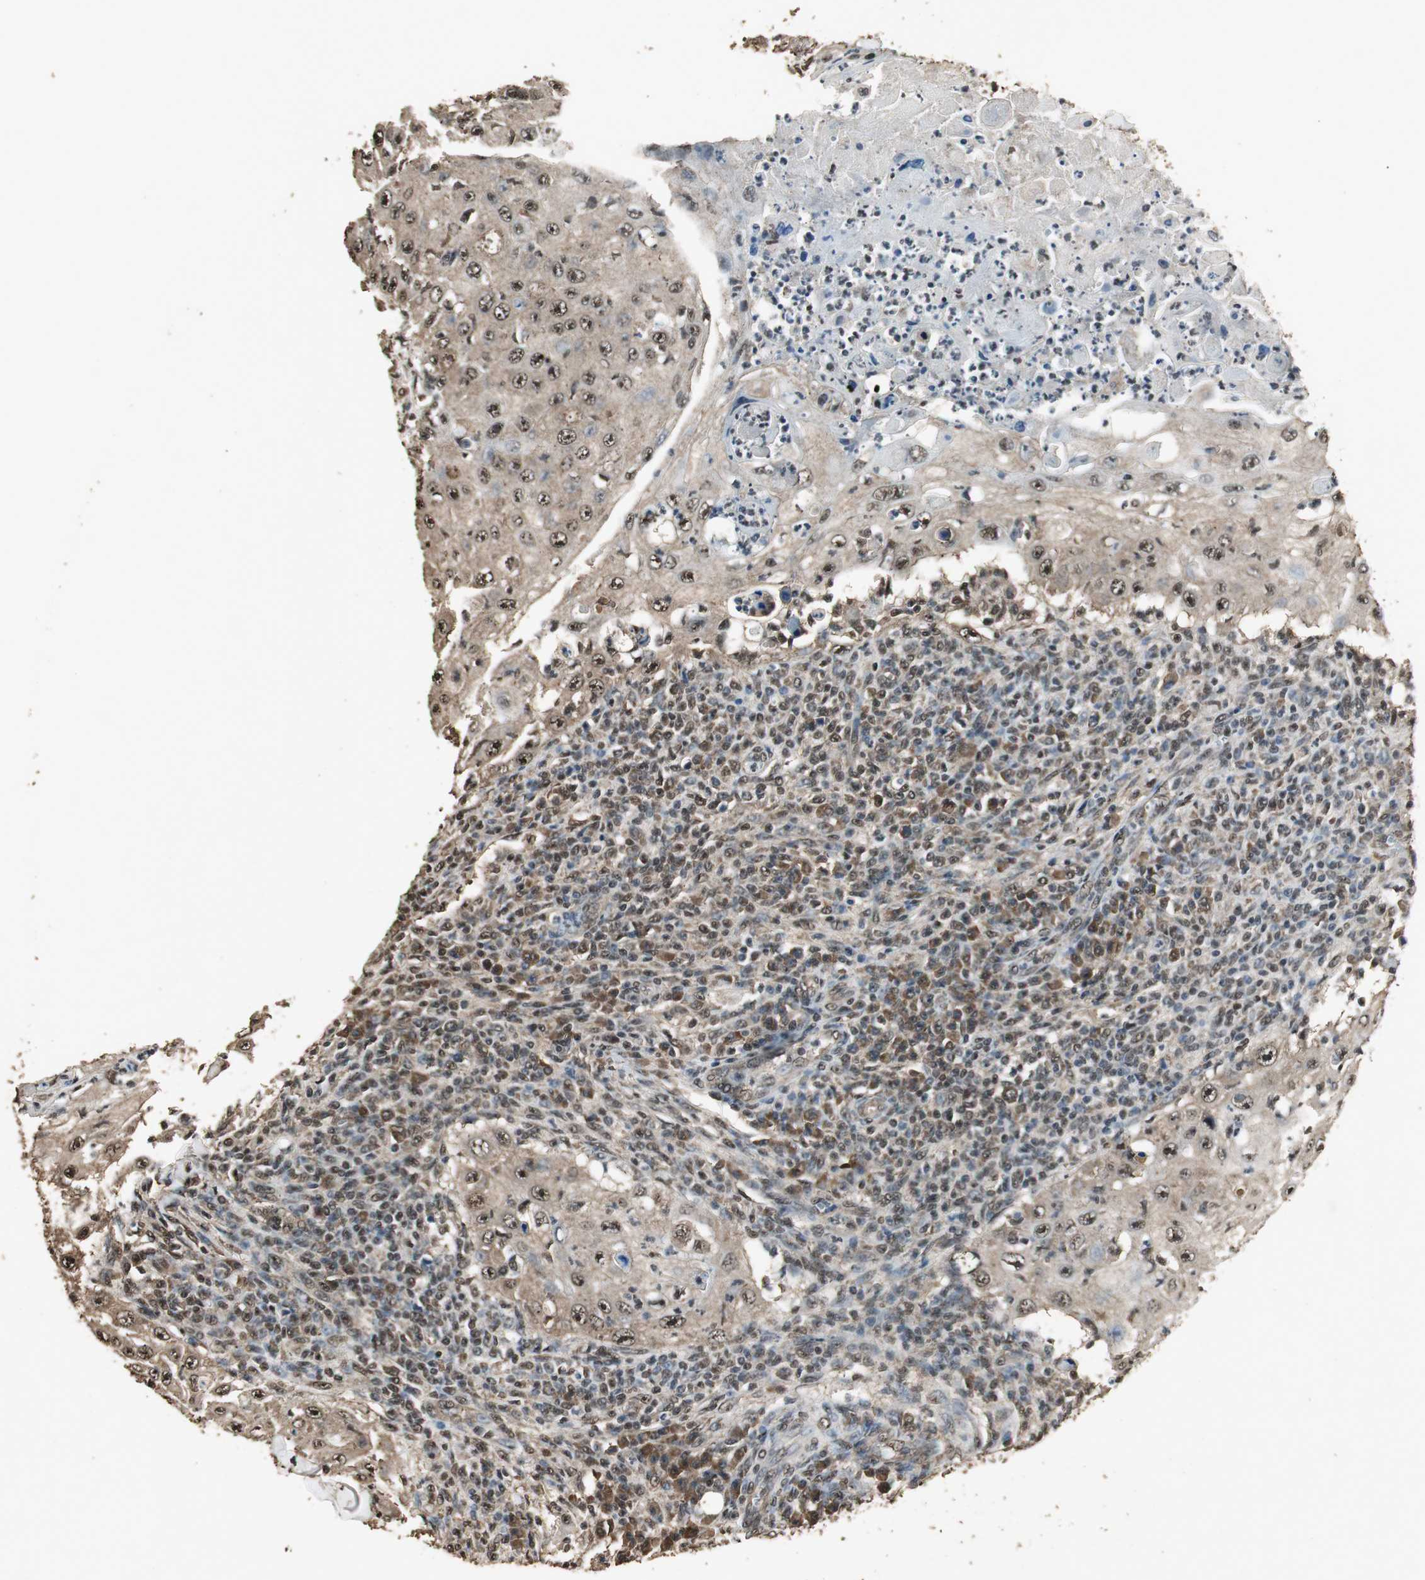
{"staining": {"intensity": "strong", "quantity": ">75%", "location": "cytoplasmic/membranous,nuclear"}, "tissue": "skin cancer", "cell_type": "Tumor cells", "image_type": "cancer", "snomed": [{"axis": "morphology", "description": "Squamous cell carcinoma, NOS"}, {"axis": "topography", "description": "Skin"}], "caption": "Human squamous cell carcinoma (skin) stained with a protein marker shows strong staining in tumor cells.", "gene": "PPP1R13B", "patient": {"sex": "male", "age": 86}}